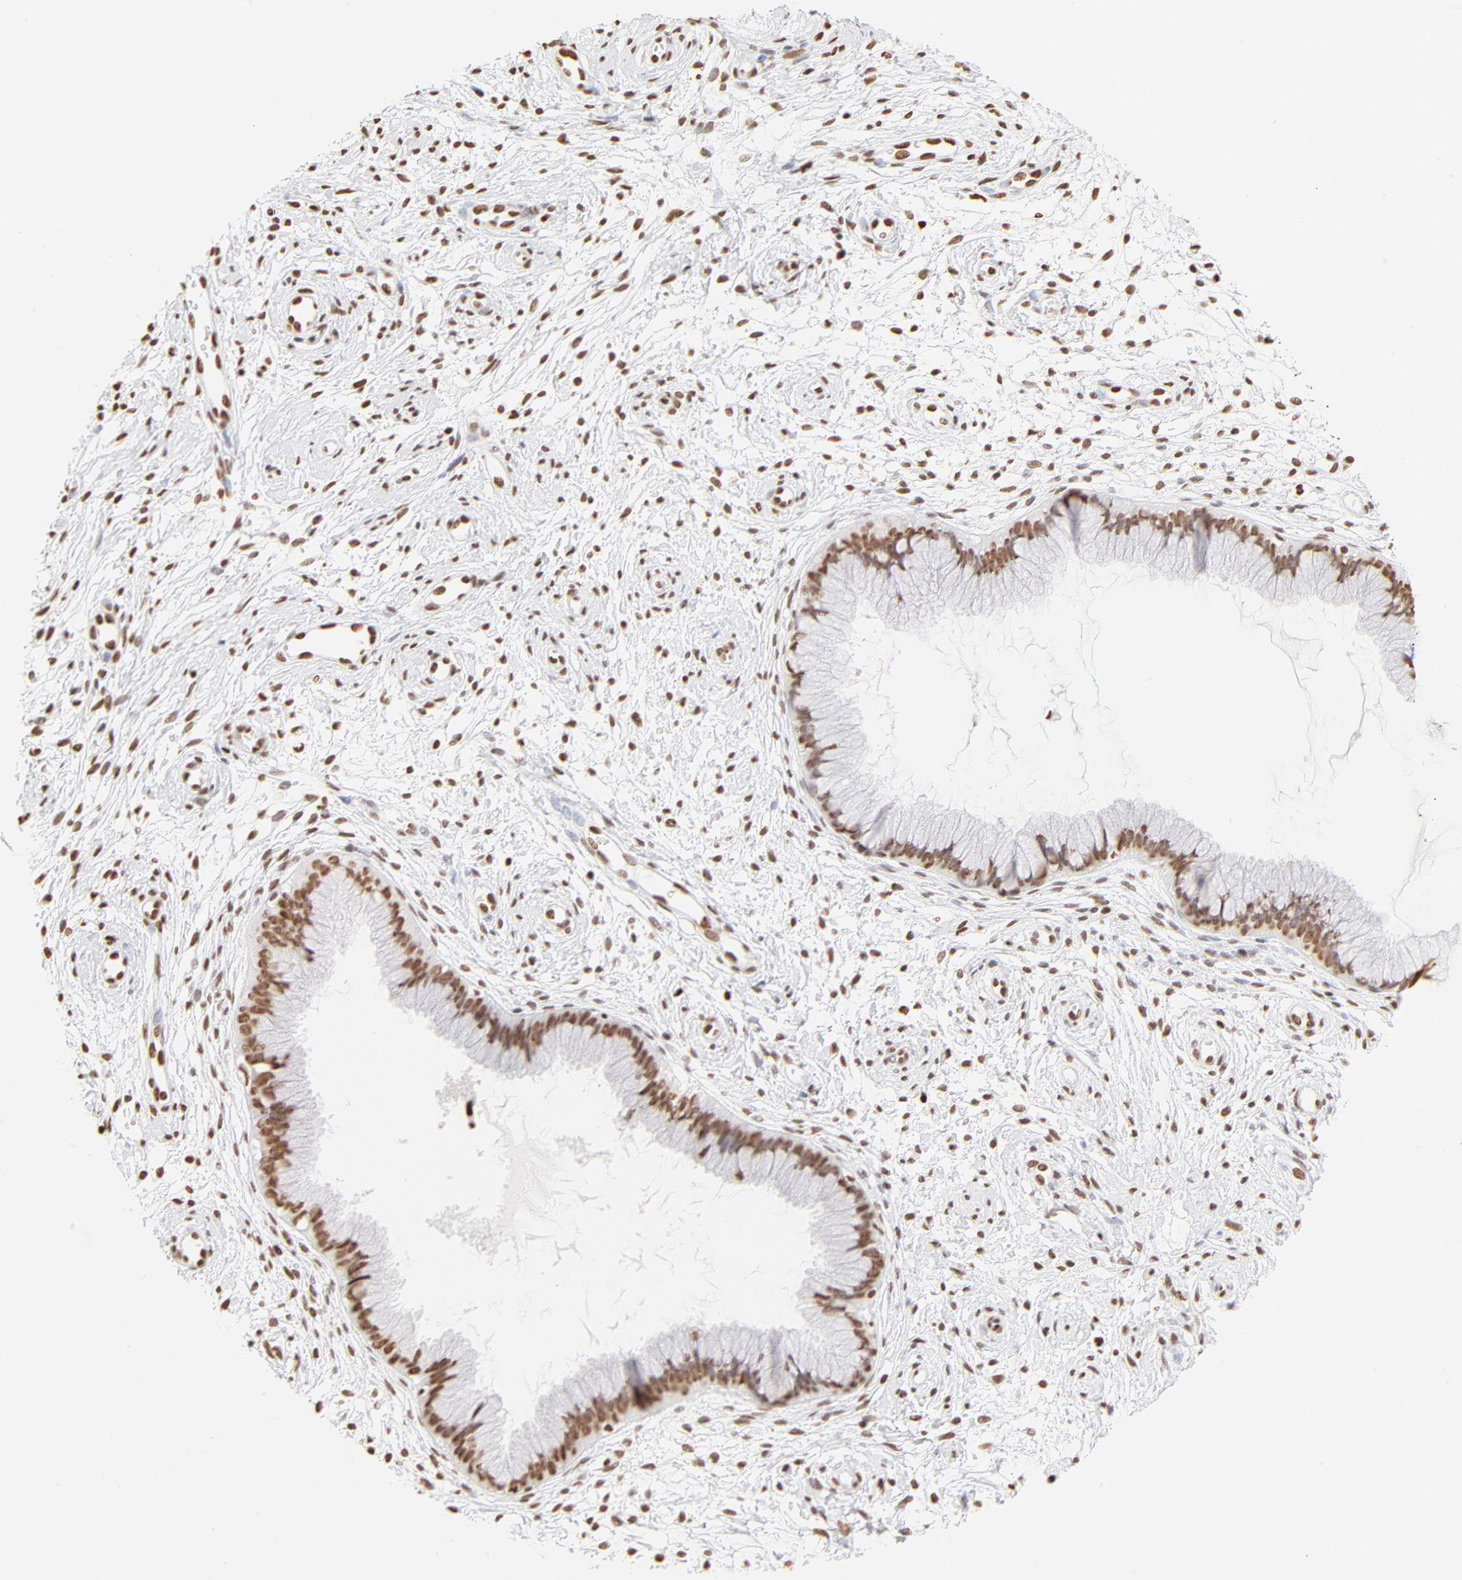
{"staining": {"intensity": "strong", "quantity": ">75%", "location": "nuclear"}, "tissue": "cervix", "cell_type": "Glandular cells", "image_type": "normal", "snomed": [{"axis": "morphology", "description": "Normal tissue, NOS"}, {"axis": "topography", "description": "Cervix"}], "caption": "An immunohistochemistry (IHC) image of benign tissue is shown. Protein staining in brown labels strong nuclear positivity in cervix within glandular cells. Nuclei are stained in blue.", "gene": "ZNF540", "patient": {"sex": "female", "age": 39}}